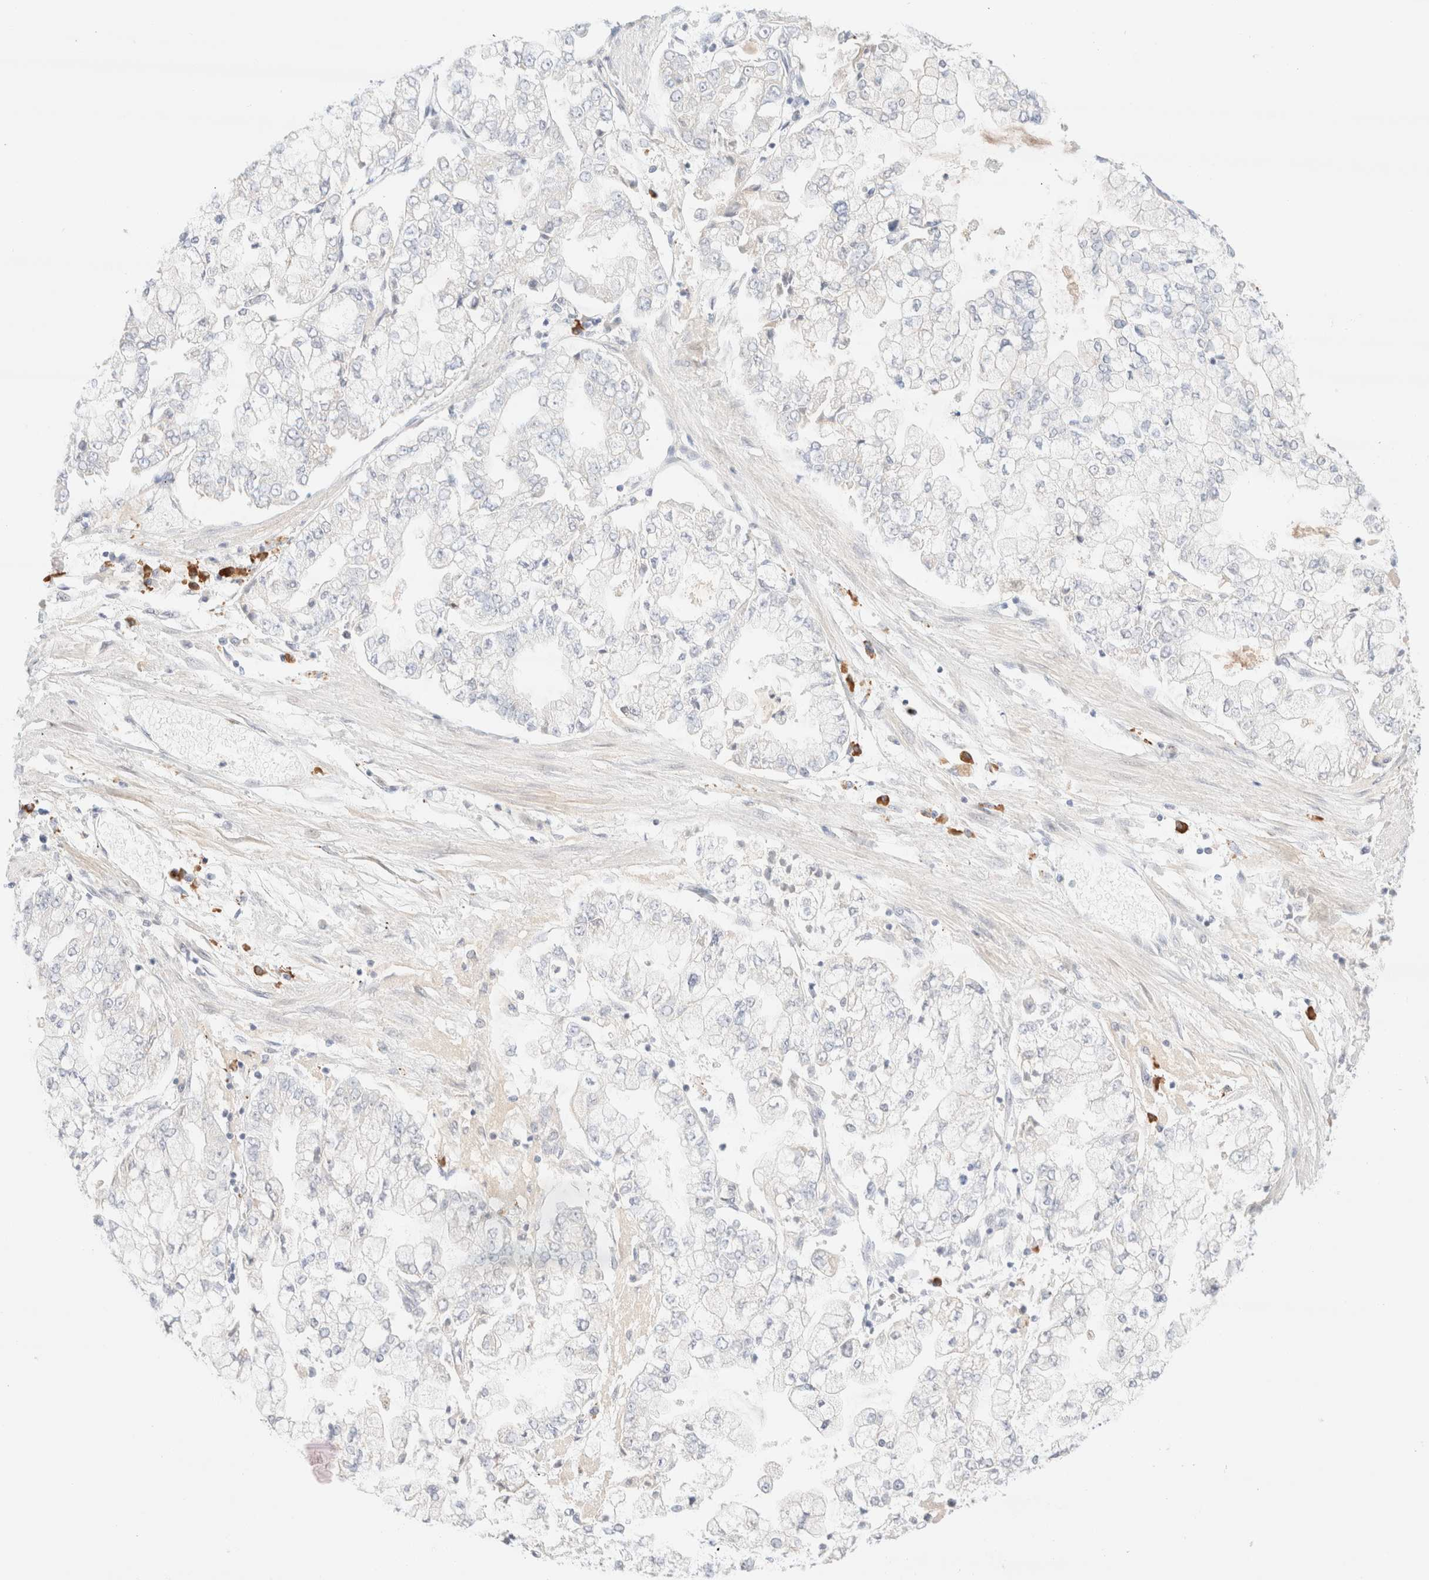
{"staining": {"intensity": "negative", "quantity": "none", "location": "none"}, "tissue": "stomach cancer", "cell_type": "Tumor cells", "image_type": "cancer", "snomed": [{"axis": "morphology", "description": "Adenocarcinoma, NOS"}, {"axis": "topography", "description": "Stomach"}], "caption": "Stomach cancer was stained to show a protein in brown. There is no significant positivity in tumor cells.", "gene": "CIC", "patient": {"sex": "male", "age": 76}}